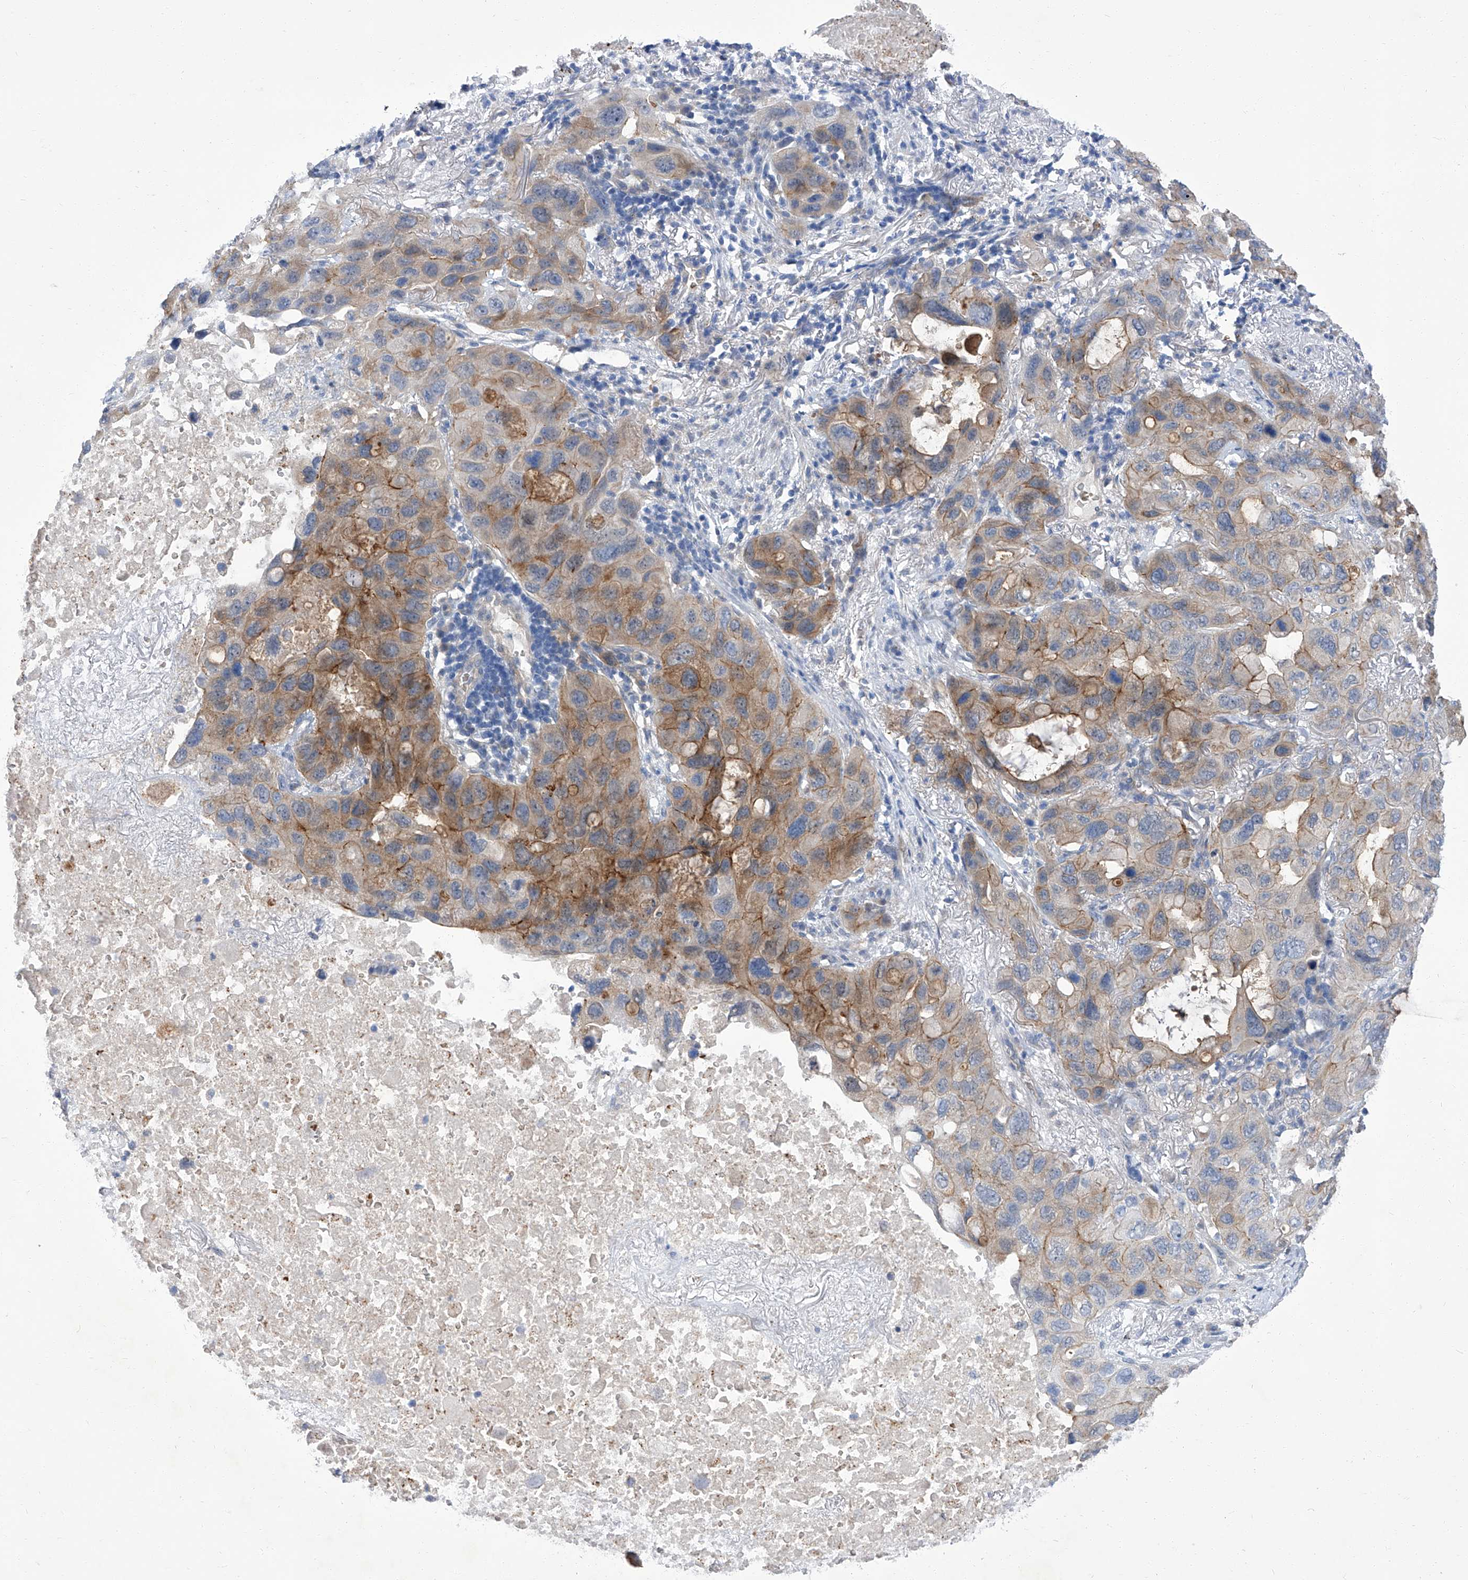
{"staining": {"intensity": "moderate", "quantity": "25%-75%", "location": "cytoplasmic/membranous"}, "tissue": "lung cancer", "cell_type": "Tumor cells", "image_type": "cancer", "snomed": [{"axis": "morphology", "description": "Squamous cell carcinoma, NOS"}, {"axis": "topography", "description": "Lung"}], "caption": "A medium amount of moderate cytoplasmic/membranous positivity is identified in about 25%-75% of tumor cells in lung squamous cell carcinoma tissue. (brown staining indicates protein expression, while blue staining denotes nuclei).", "gene": "PARD3", "patient": {"sex": "female", "age": 73}}